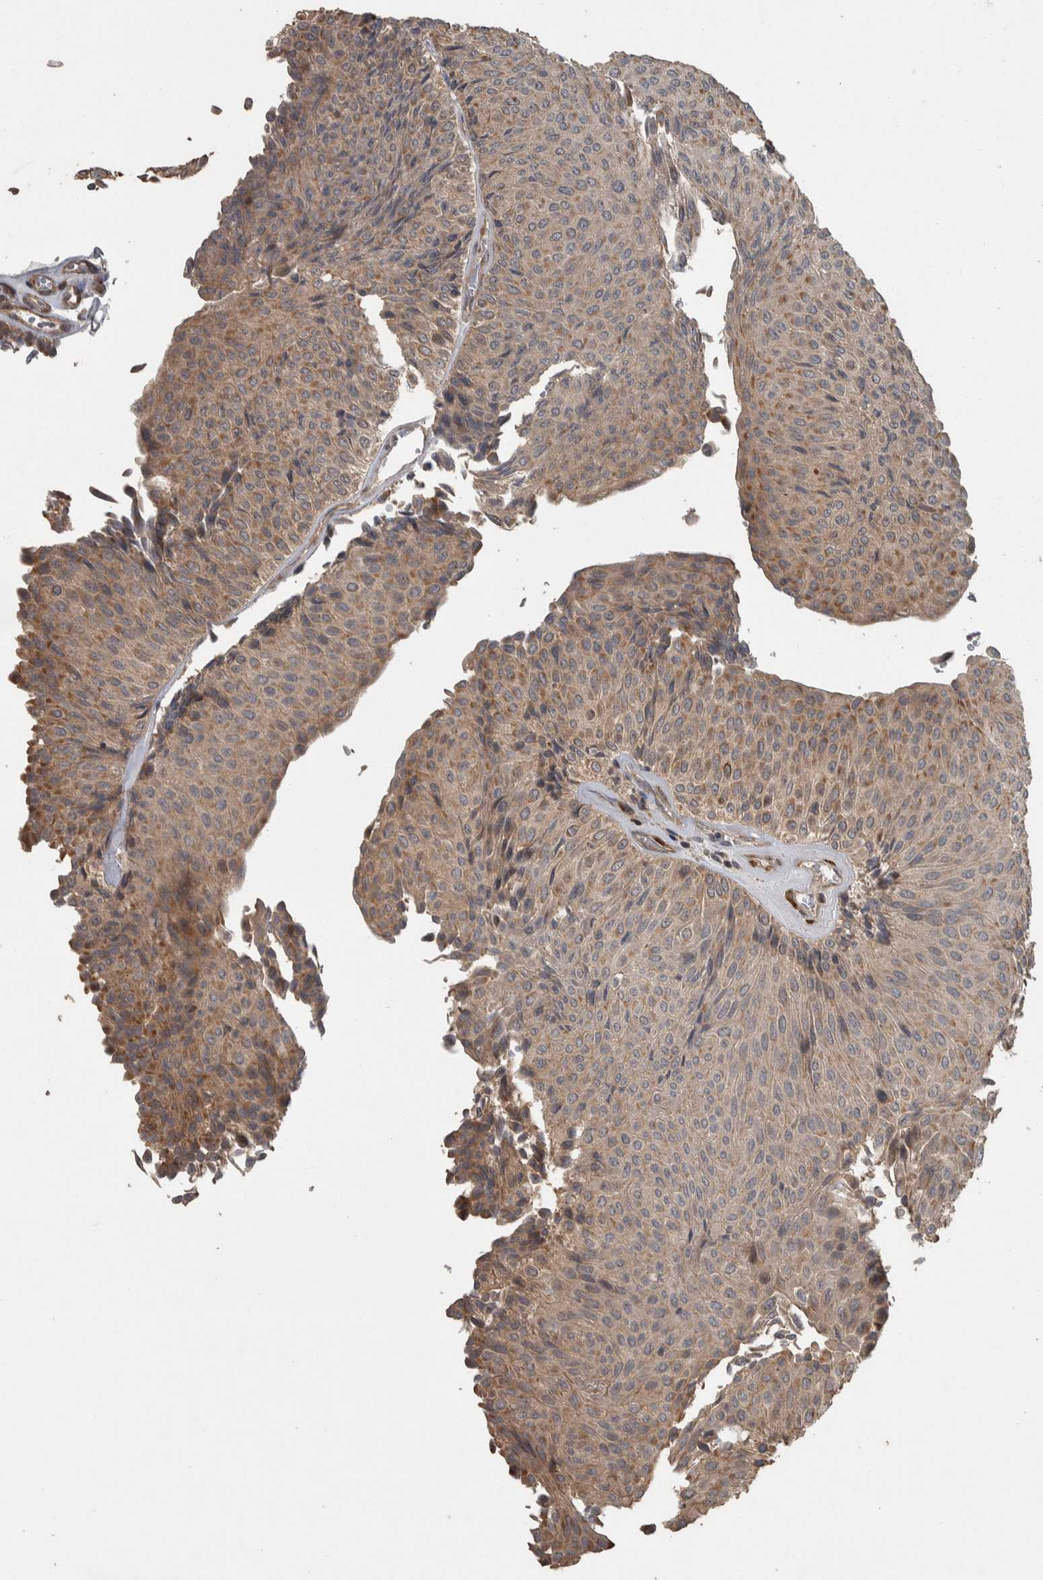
{"staining": {"intensity": "moderate", "quantity": "<25%", "location": "cytoplasmic/membranous"}, "tissue": "urothelial cancer", "cell_type": "Tumor cells", "image_type": "cancer", "snomed": [{"axis": "morphology", "description": "Urothelial carcinoma, Low grade"}, {"axis": "topography", "description": "Urinary bladder"}], "caption": "Brown immunohistochemical staining in human urothelial carcinoma (low-grade) exhibits moderate cytoplasmic/membranous positivity in about <25% of tumor cells.", "gene": "ERAL1", "patient": {"sex": "male", "age": 78}}